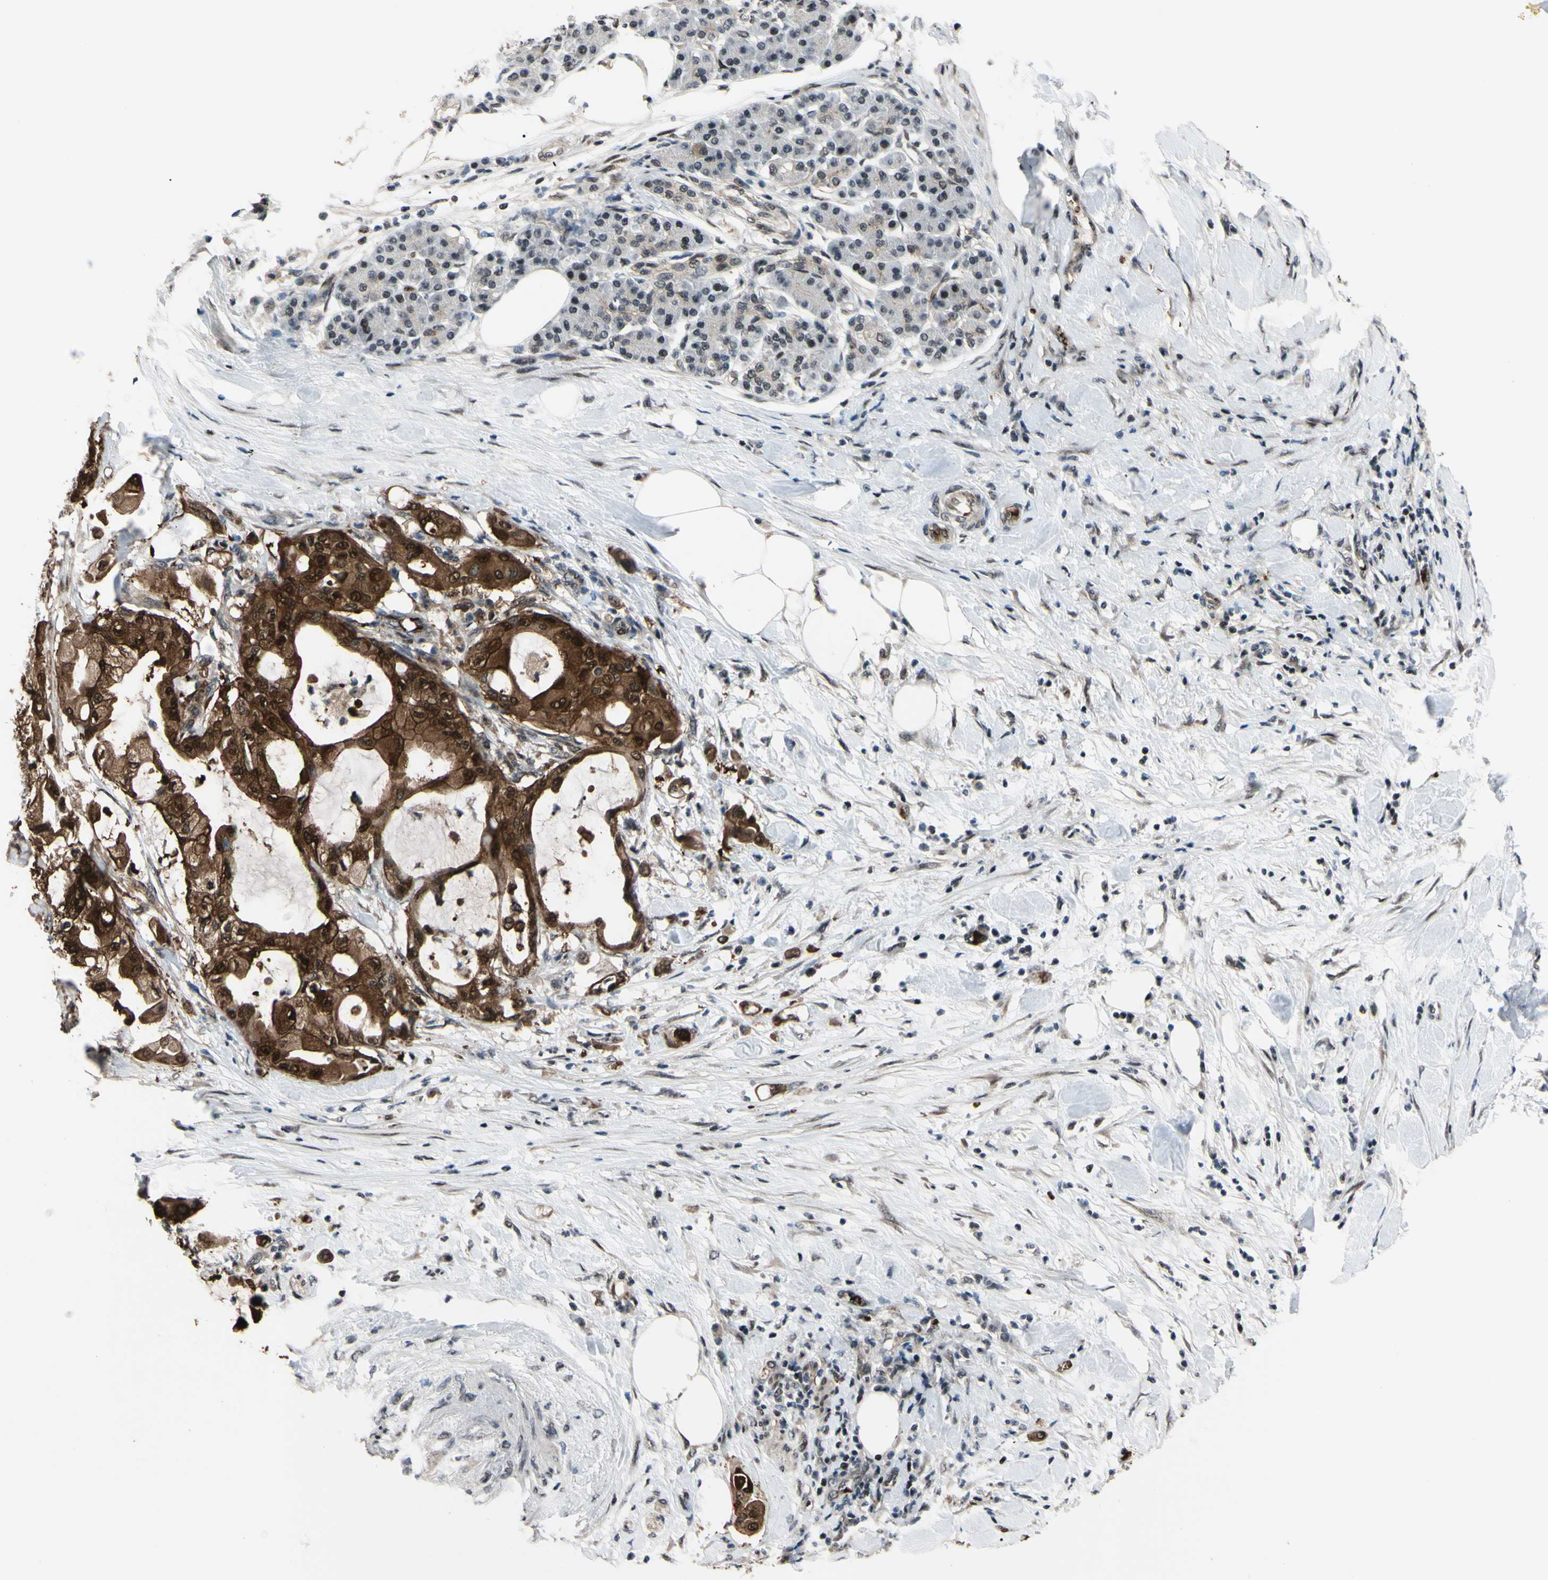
{"staining": {"intensity": "strong", "quantity": ">75%", "location": "cytoplasmic/membranous,nuclear"}, "tissue": "pancreatic cancer", "cell_type": "Tumor cells", "image_type": "cancer", "snomed": [{"axis": "morphology", "description": "Adenocarcinoma, NOS"}, {"axis": "morphology", "description": "Adenocarcinoma, metastatic, NOS"}, {"axis": "topography", "description": "Lymph node"}, {"axis": "topography", "description": "Pancreas"}, {"axis": "topography", "description": "Duodenum"}], "caption": "A brown stain shows strong cytoplasmic/membranous and nuclear expression of a protein in human adenocarcinoma (pancreatic) tumor cells. The staining was performed using DAB, with brown indicating positive protein expression. Nuclei are stained blue with hematoxylin.", "gene": "THAP12", "patient": {"sex": "female", "age": 64}}